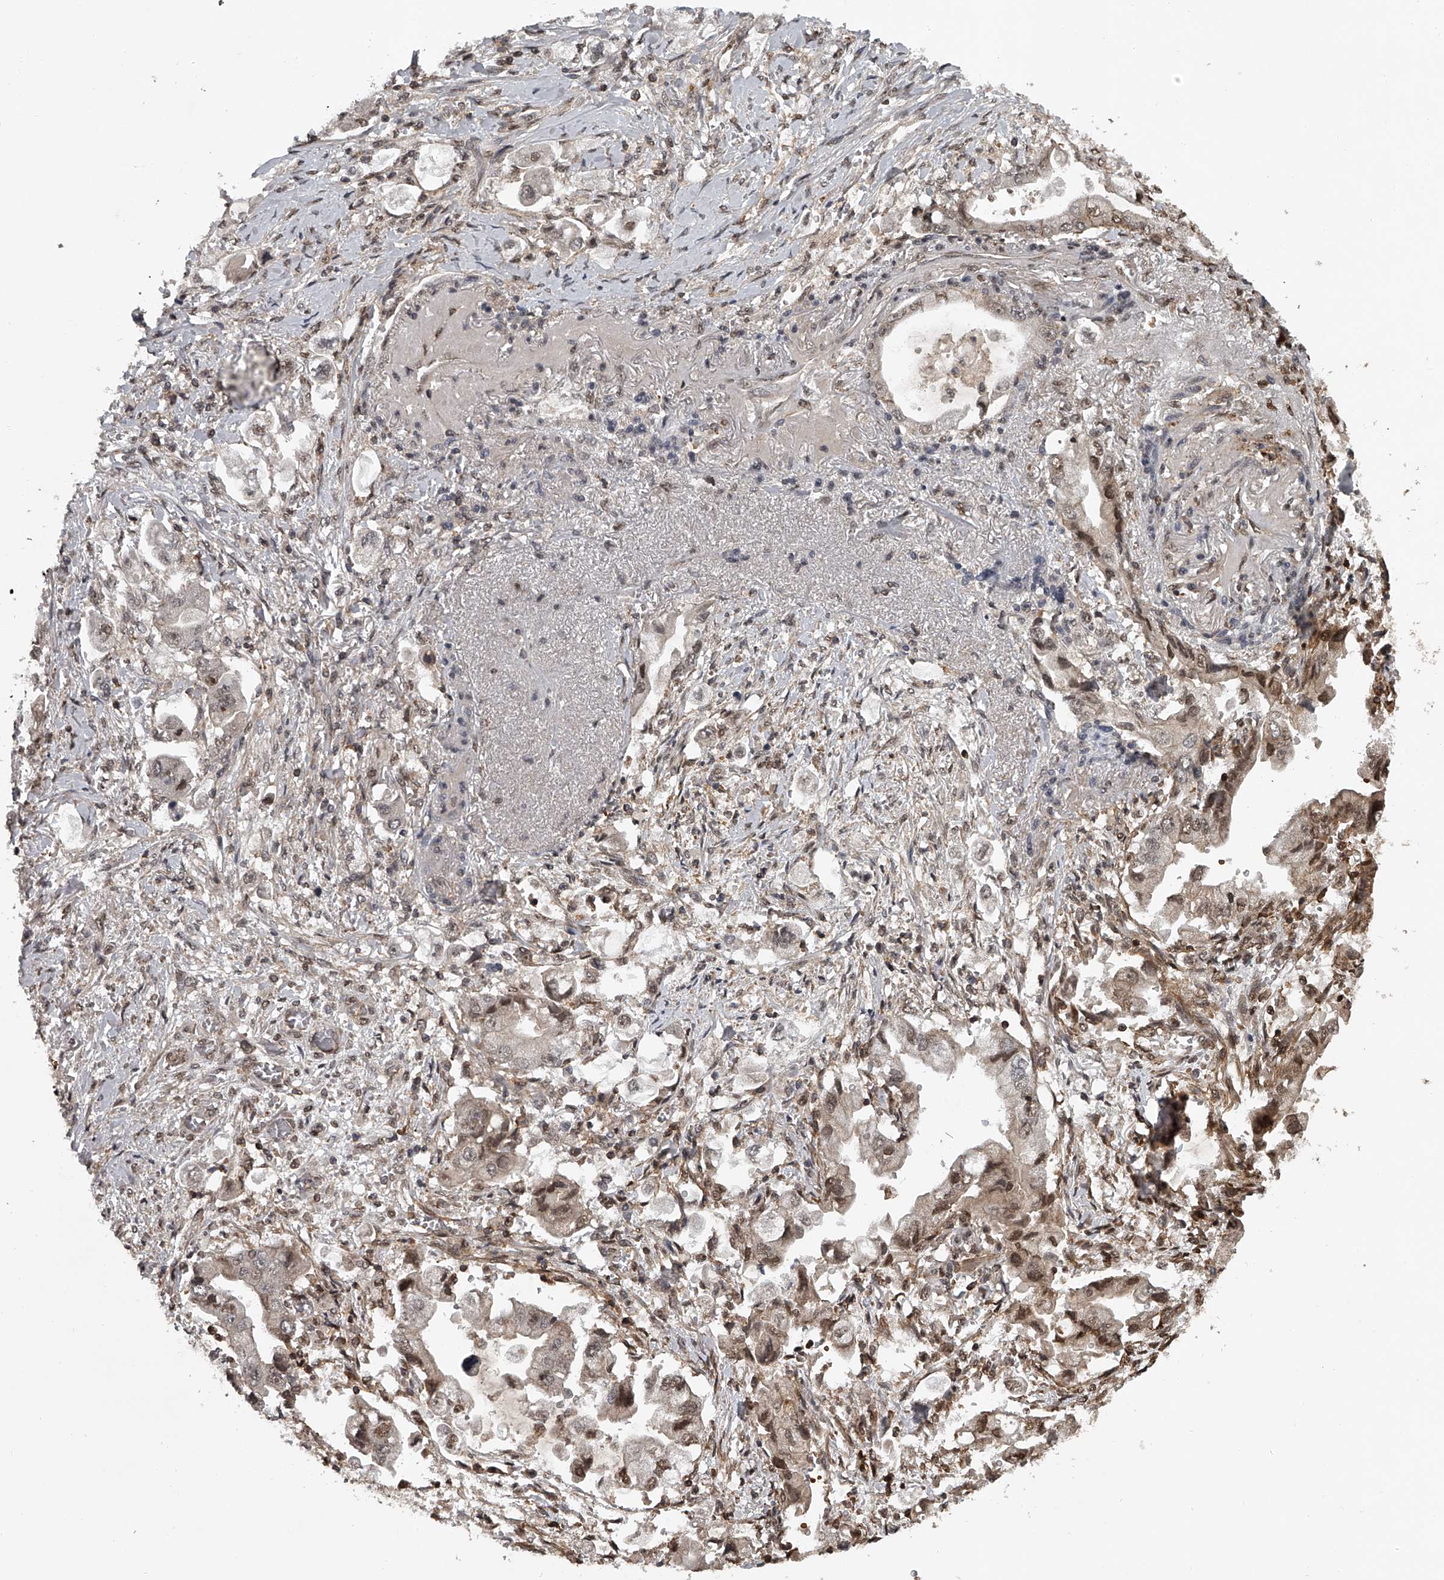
{"staining": {"intensity": "moderate", "quantity": ">75%", "location": "cytoplasmic/membranous,nuclear"}, "tissue": "stomach cancer", "cell_type": "Tumor cells", "image_type": "cancer", "snomed": [{"axis": "morphology", "description": "Adenocarcinoma, NOS"}, {"axis": "topography", "description": "Stomach"}], "caption": "Immunohistochemical staining of human stomach cancer reveals moderate cytoplasmic/membranous and nuclear protein staining in about >75% of tumor cells.", "gene": "PLEKHG1", "patient": {"sex": "male", "age": 62}}